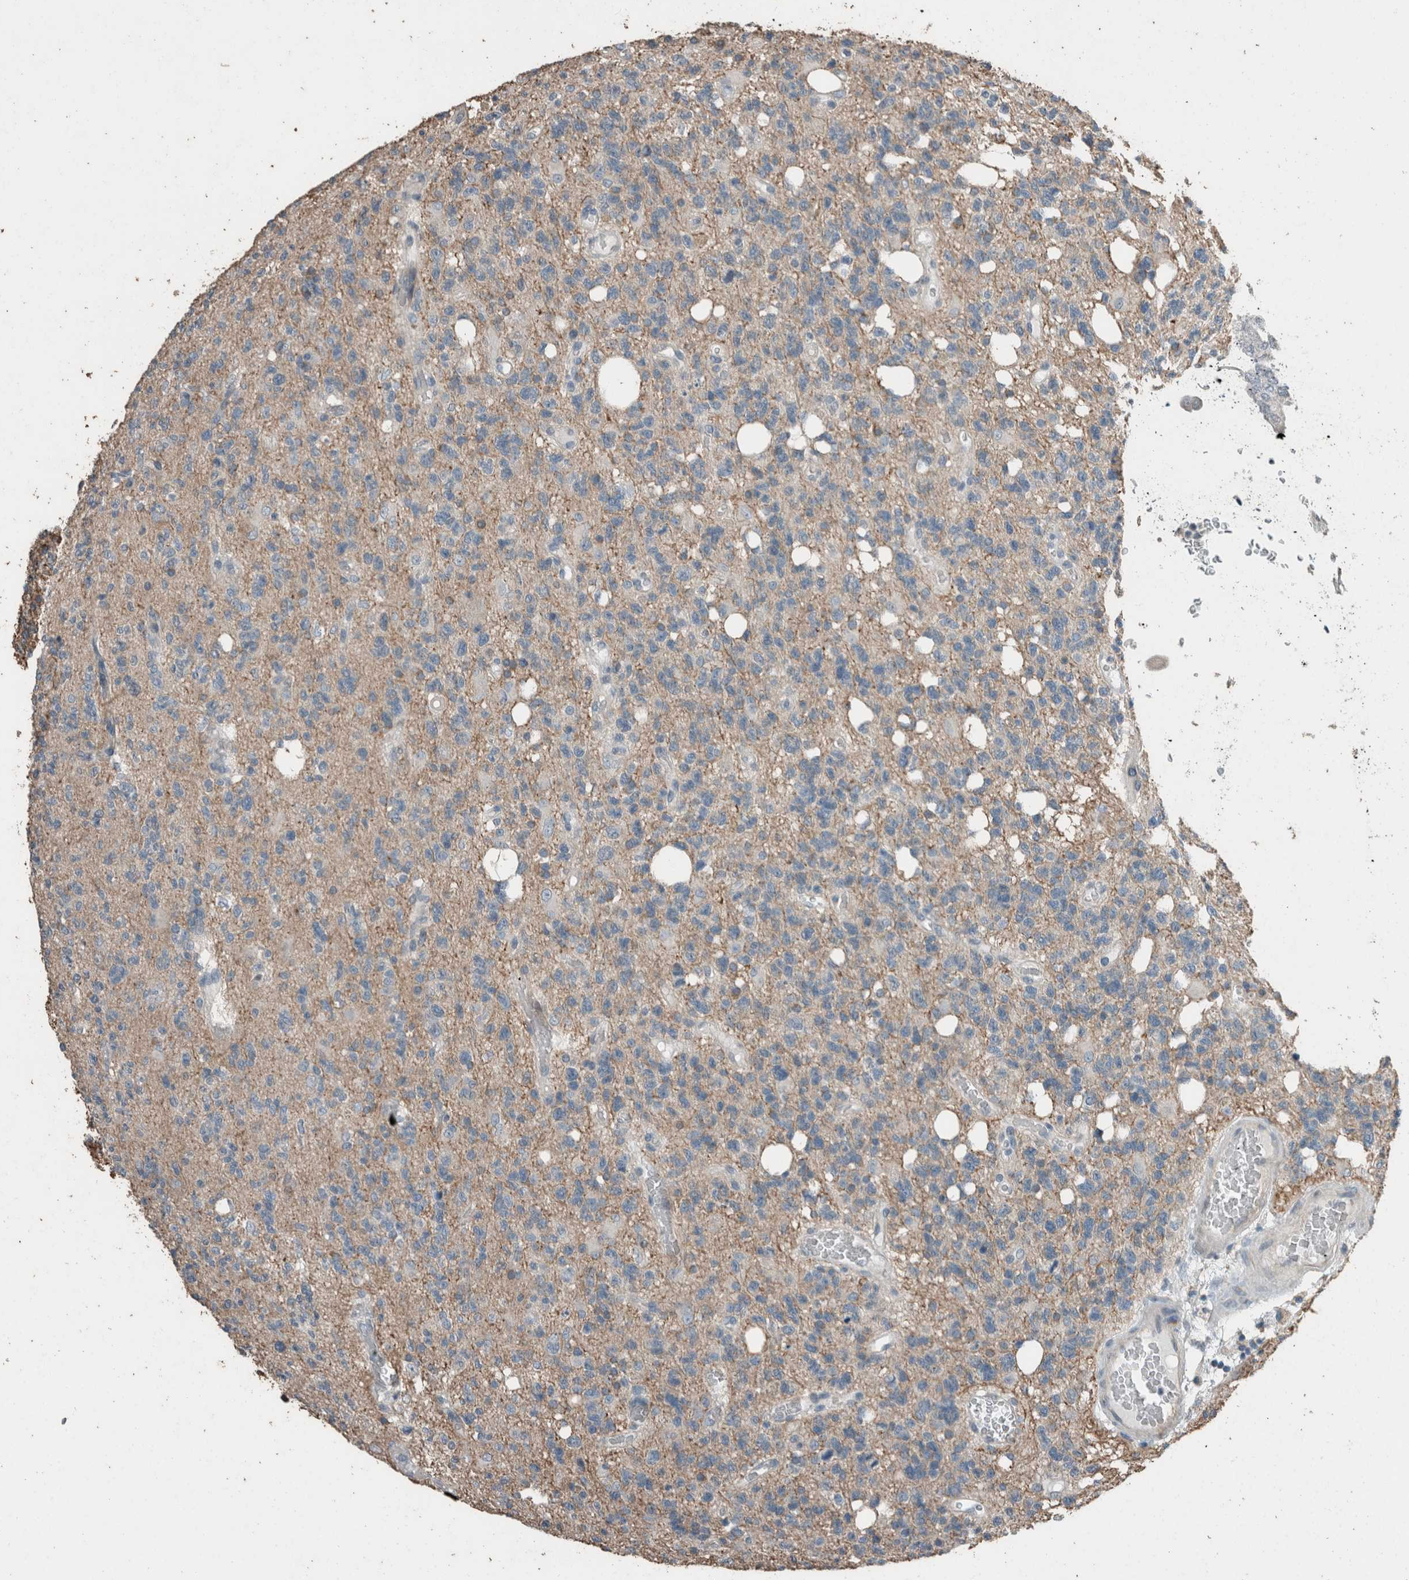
{"staining": {"intensity": "negative", "quantity": "none", "location": "none"}, "tissue": "glioma", "cell_type": "Tumor cells", "image_type": "cancer", "snomed": [{"axis": "morphology", "description": "Glioma, malignant, High grade"}, {"axis": "topography", "description": "Brain"}], "caption": "This micrograph is of malignant glioma (high-grade) stained with immunohistochemistry (IHC) to label a protein in brown with the nuclei are counter-stained blue. There is no expression in tumor cells.", "gene": "ACVR2B", "patient": {"sex": "female", "age": 62}}